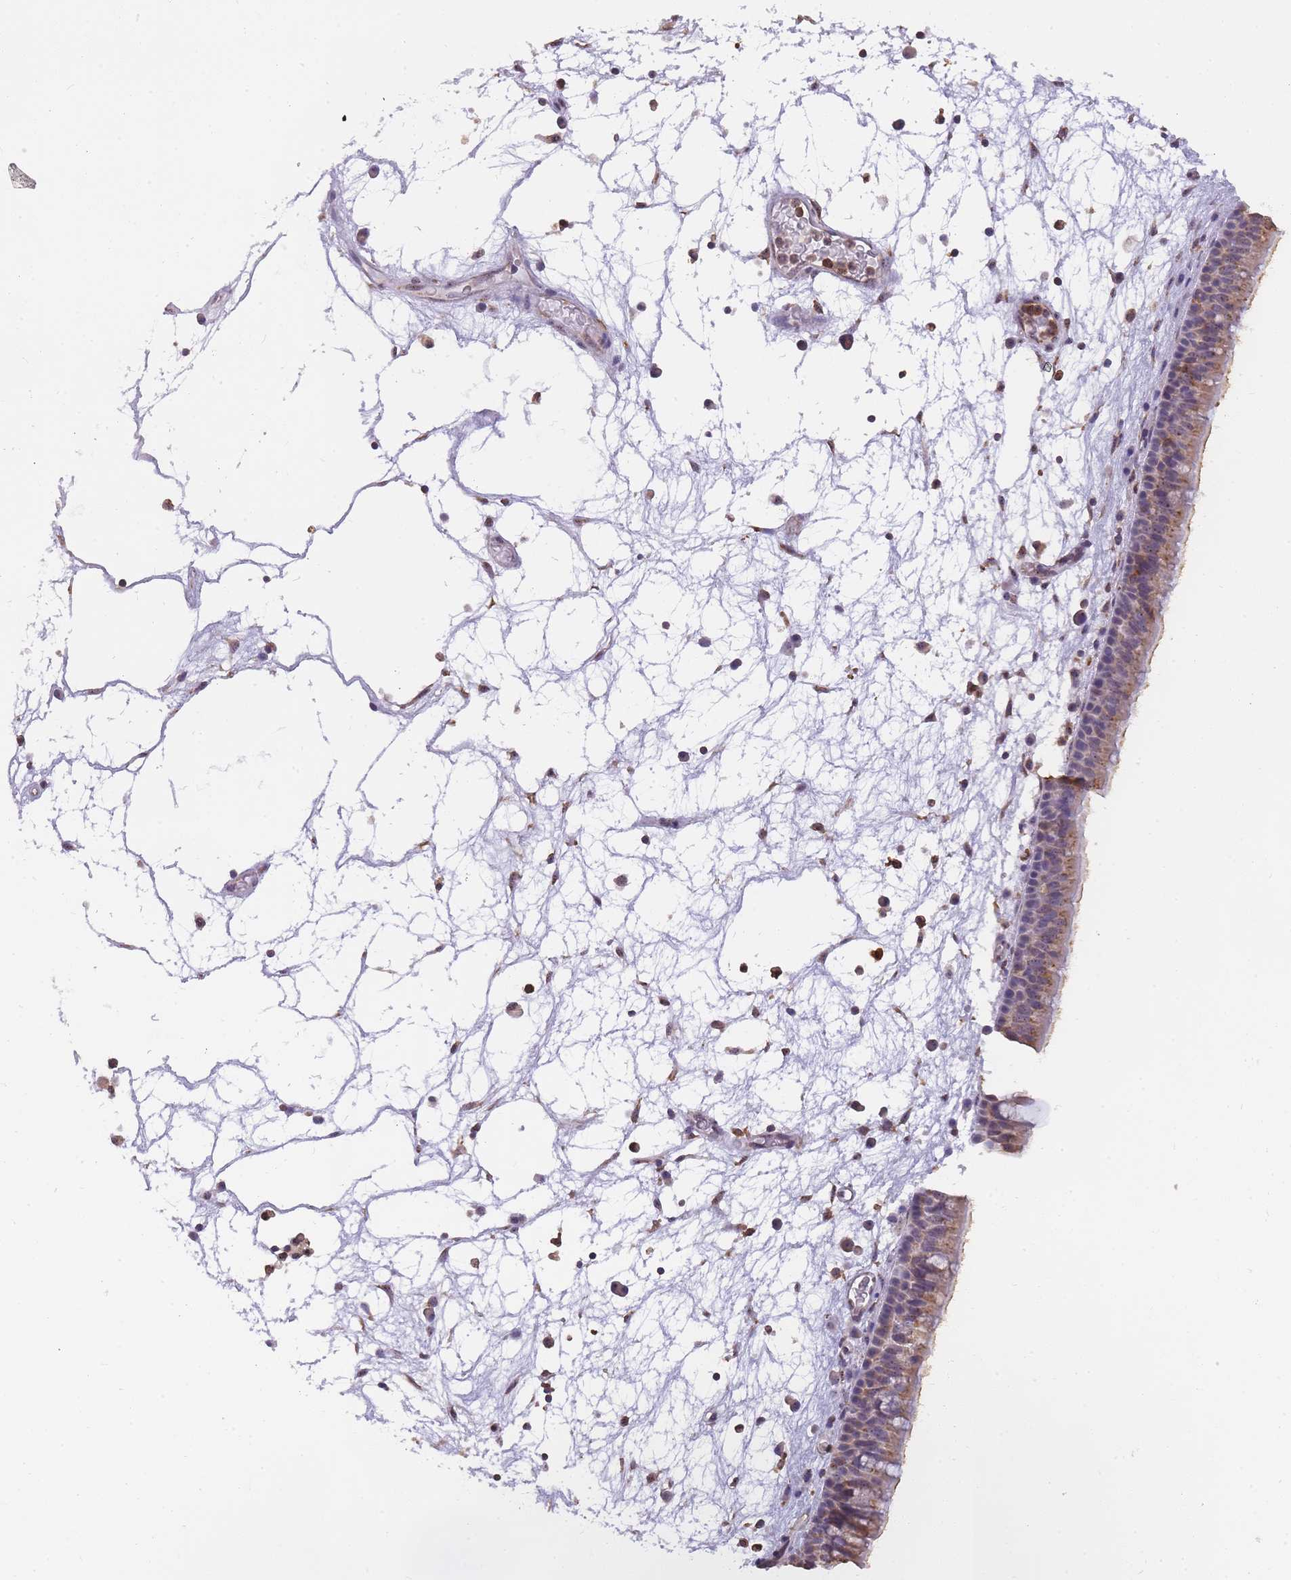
{"staining": {"intensity": "moderate", "quantity": ">75%", "location": "cytoplasmic/membranous"}, "tissue": "nasopharynx", "cell_type": "Respiratory epithelial cells", "image_type": "normal", "snomed": [{"axis": "morphology", "description": "Normal tissue, NOS"}, {"axis": "morphology", "description": "Inflammation, NOS"}, {"axis": "morphology", "description": "Malignant melanoma, Metastatic site"}, {"axis": "topography", "description": "Nasopharynx"}], "caption": "The micrograph shows staining of benign nasopharynx, revealing moderate cytoplasmic/membranous protein expression (brown color) within respiratory epithelial cells. (DAB (3,3'-diaminobenzidine) = brown stain, brightfield microscopy at high magnification).", "gene": "ZNF662", "patient": {"sex": "male", "age": 70}}